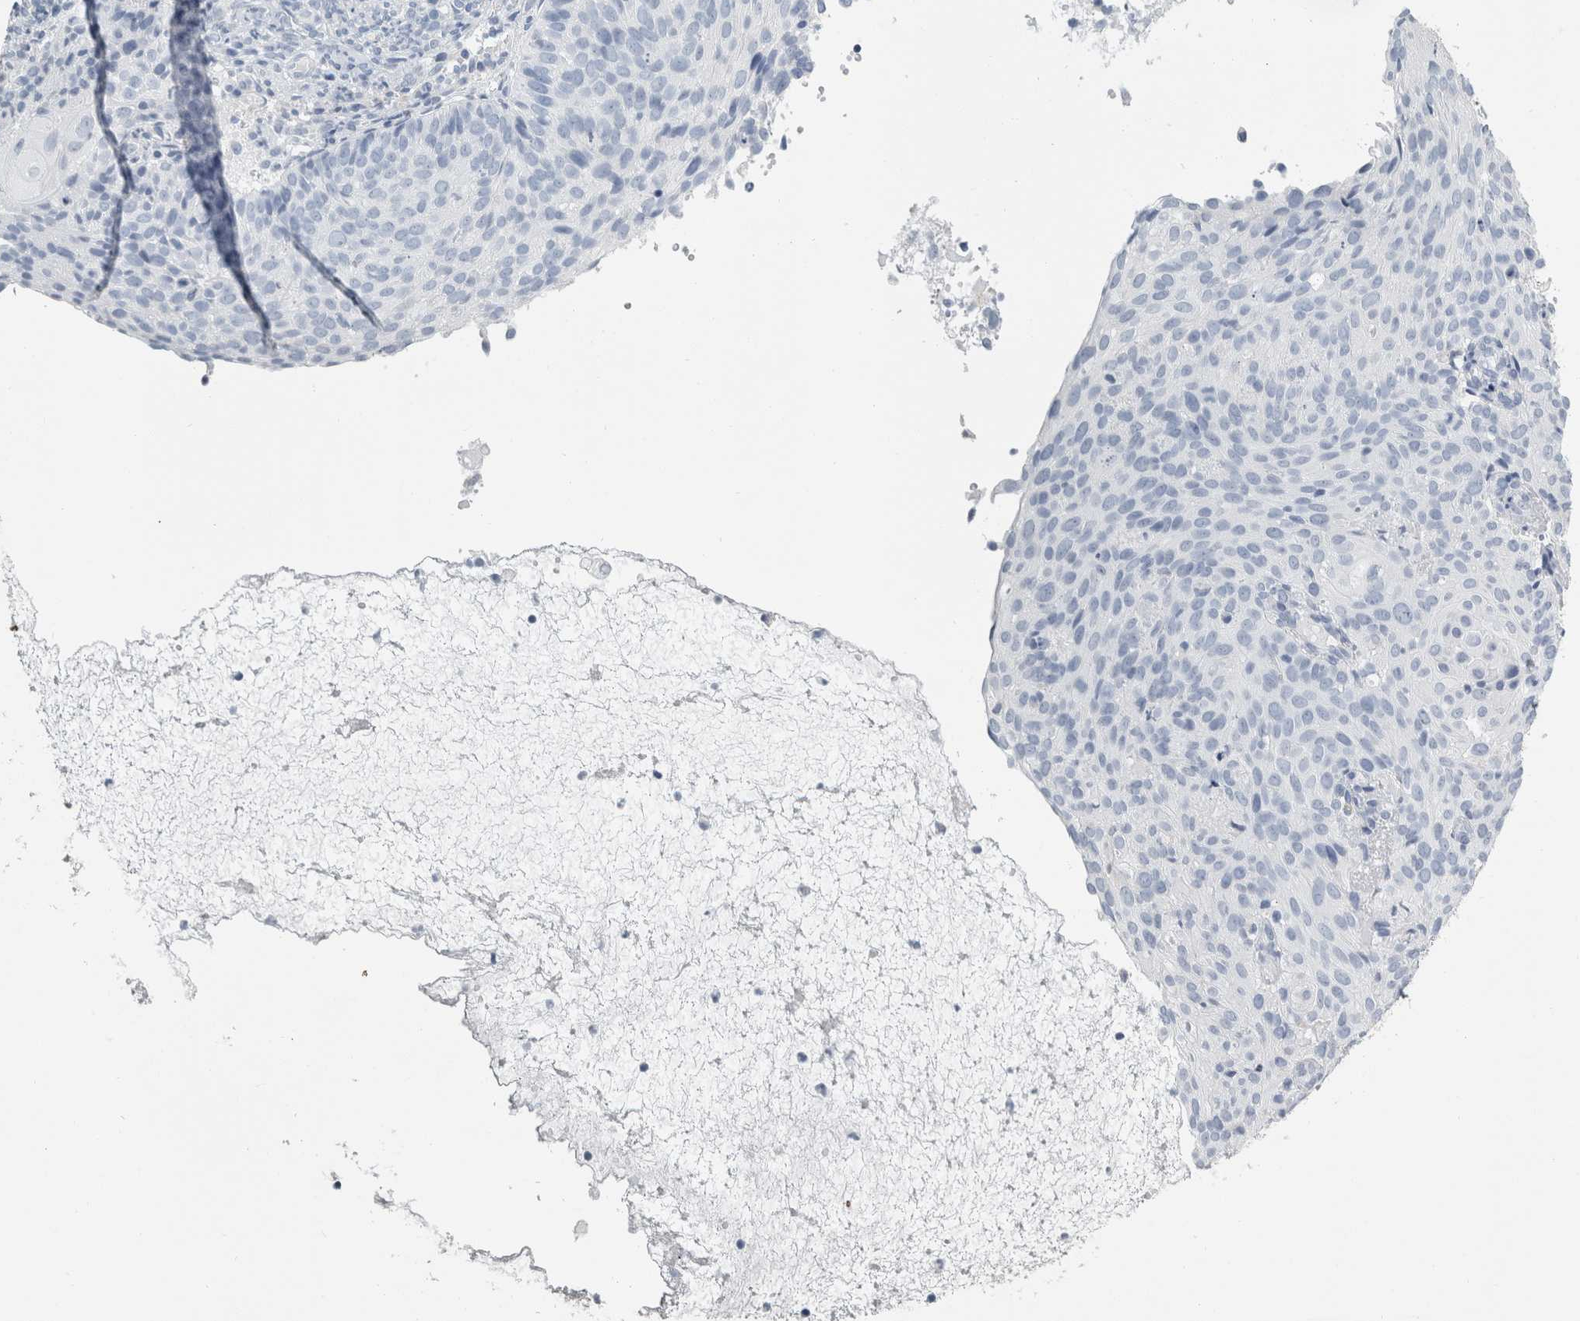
{"staining": {"intensity": "negative", "quantity": "none", "location": "none"}, "tissue": "cervical cancer", "cell_type": "Tumor cells", "image_type": "cancer", "snomed": [{"axis": "morphology", "description": "Squamous cell carcinoma, NOS"}, {"axis": "topography", "description": "Cervix"}], "caption": "The photomicrograph demonstrates no significant expression in tumor cells of cervical squamous cell carcinoma.", "gene": "FXYD7", "patient": {"sex": "female", "age": 74}}